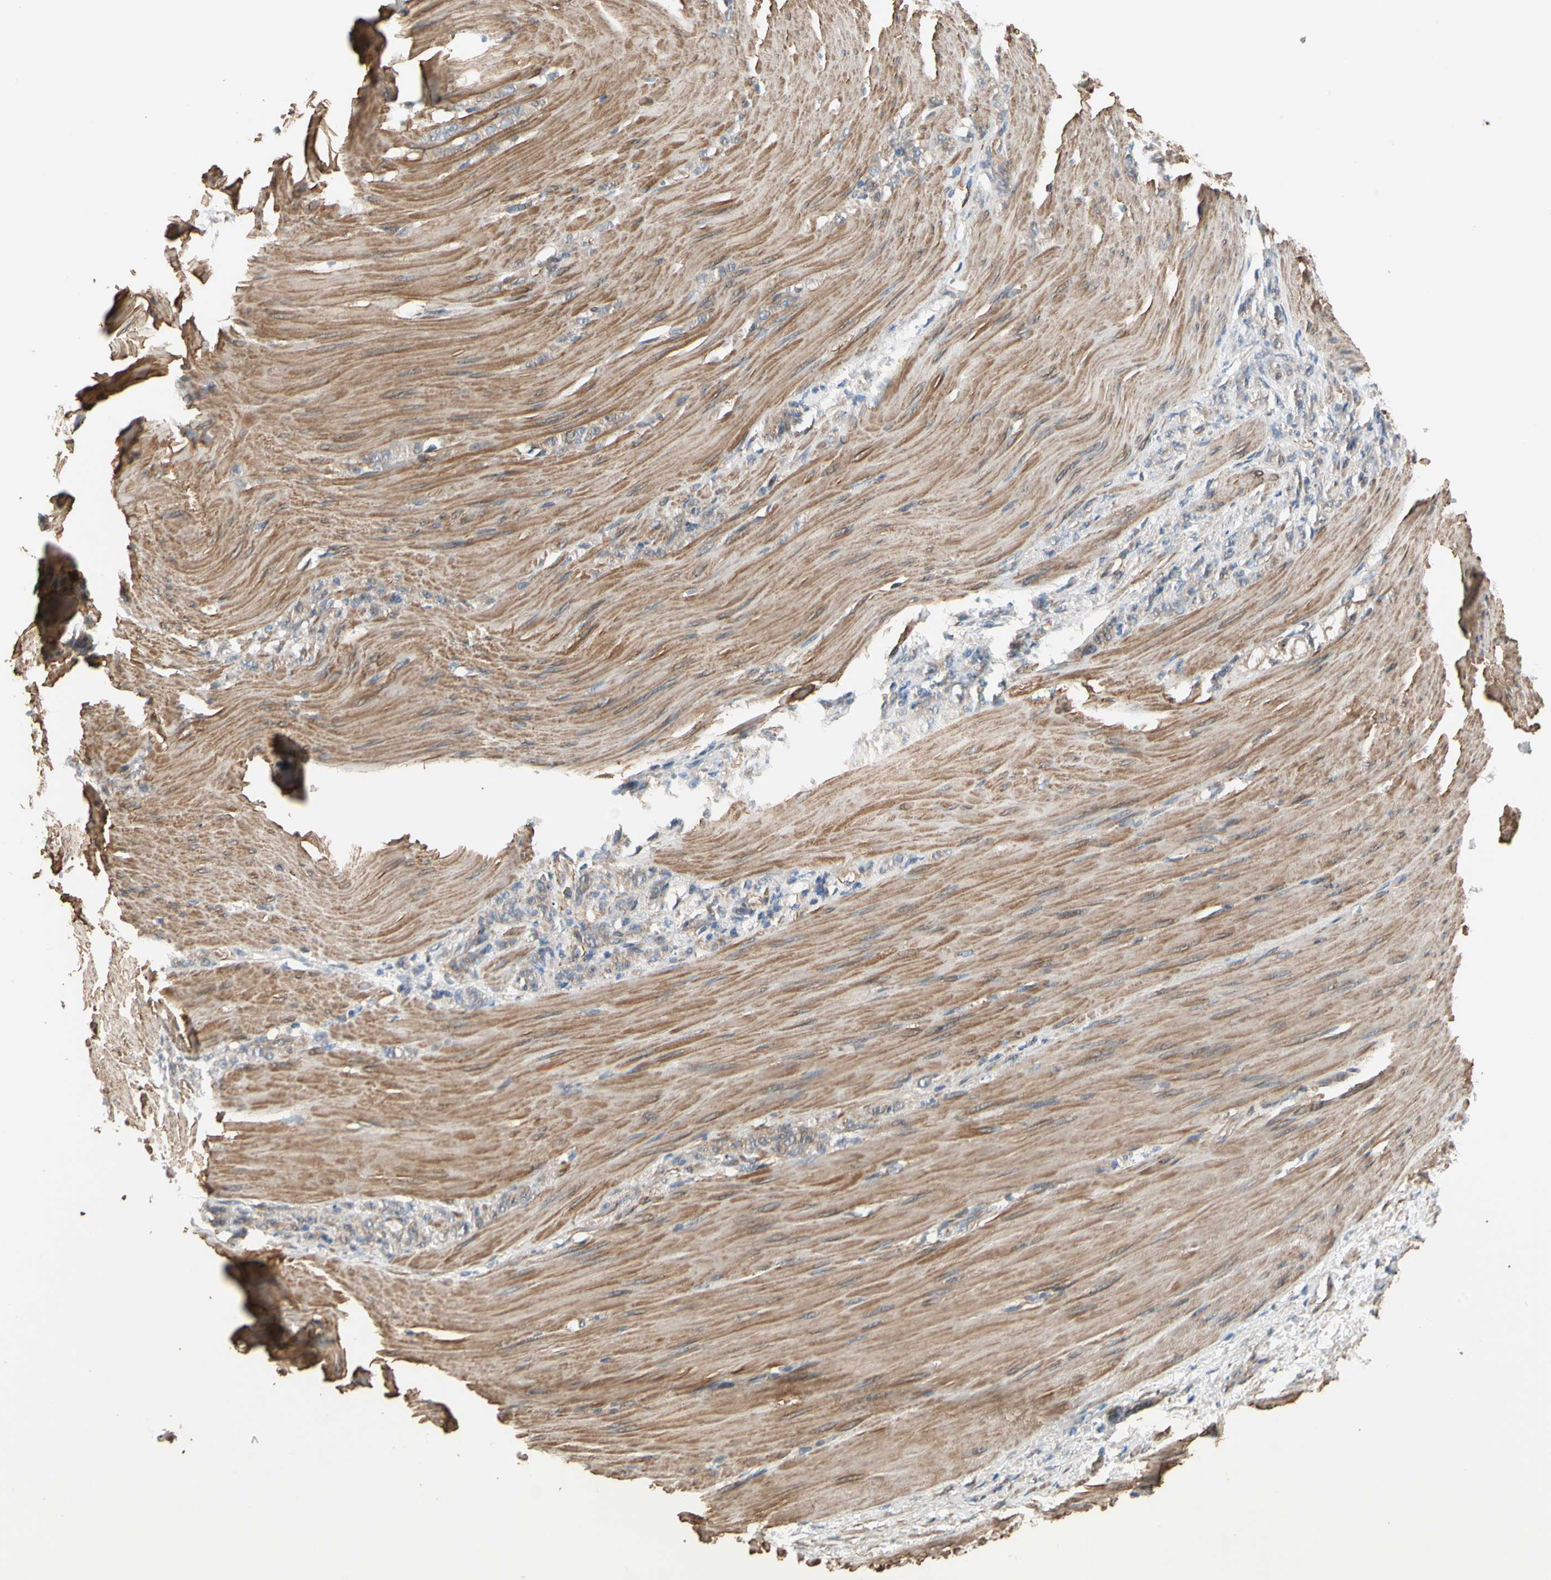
{"staining": {"intensity": "weak", "quantity": ">75%", "location": "cytoplasmic/membranous"}, "tissue": "stomach cancer", "cell_type": "Tumor cells", "image_type": "cancer", "snomed": [{"axis": "morphology", "description": "Adenocarcinoma, NOS"}, {"axis": "topography", "description": "Stomach"}], "caption": "A micrograph showing weak cytoplasmic/membranous expression in approximately >75% of tumor cells in stomach cancer (adenocarcinoma), as visualized by brown immunohistochemical staining.", "gene": "LIMK2", "patient": {"sex": "male", "age": 82}}